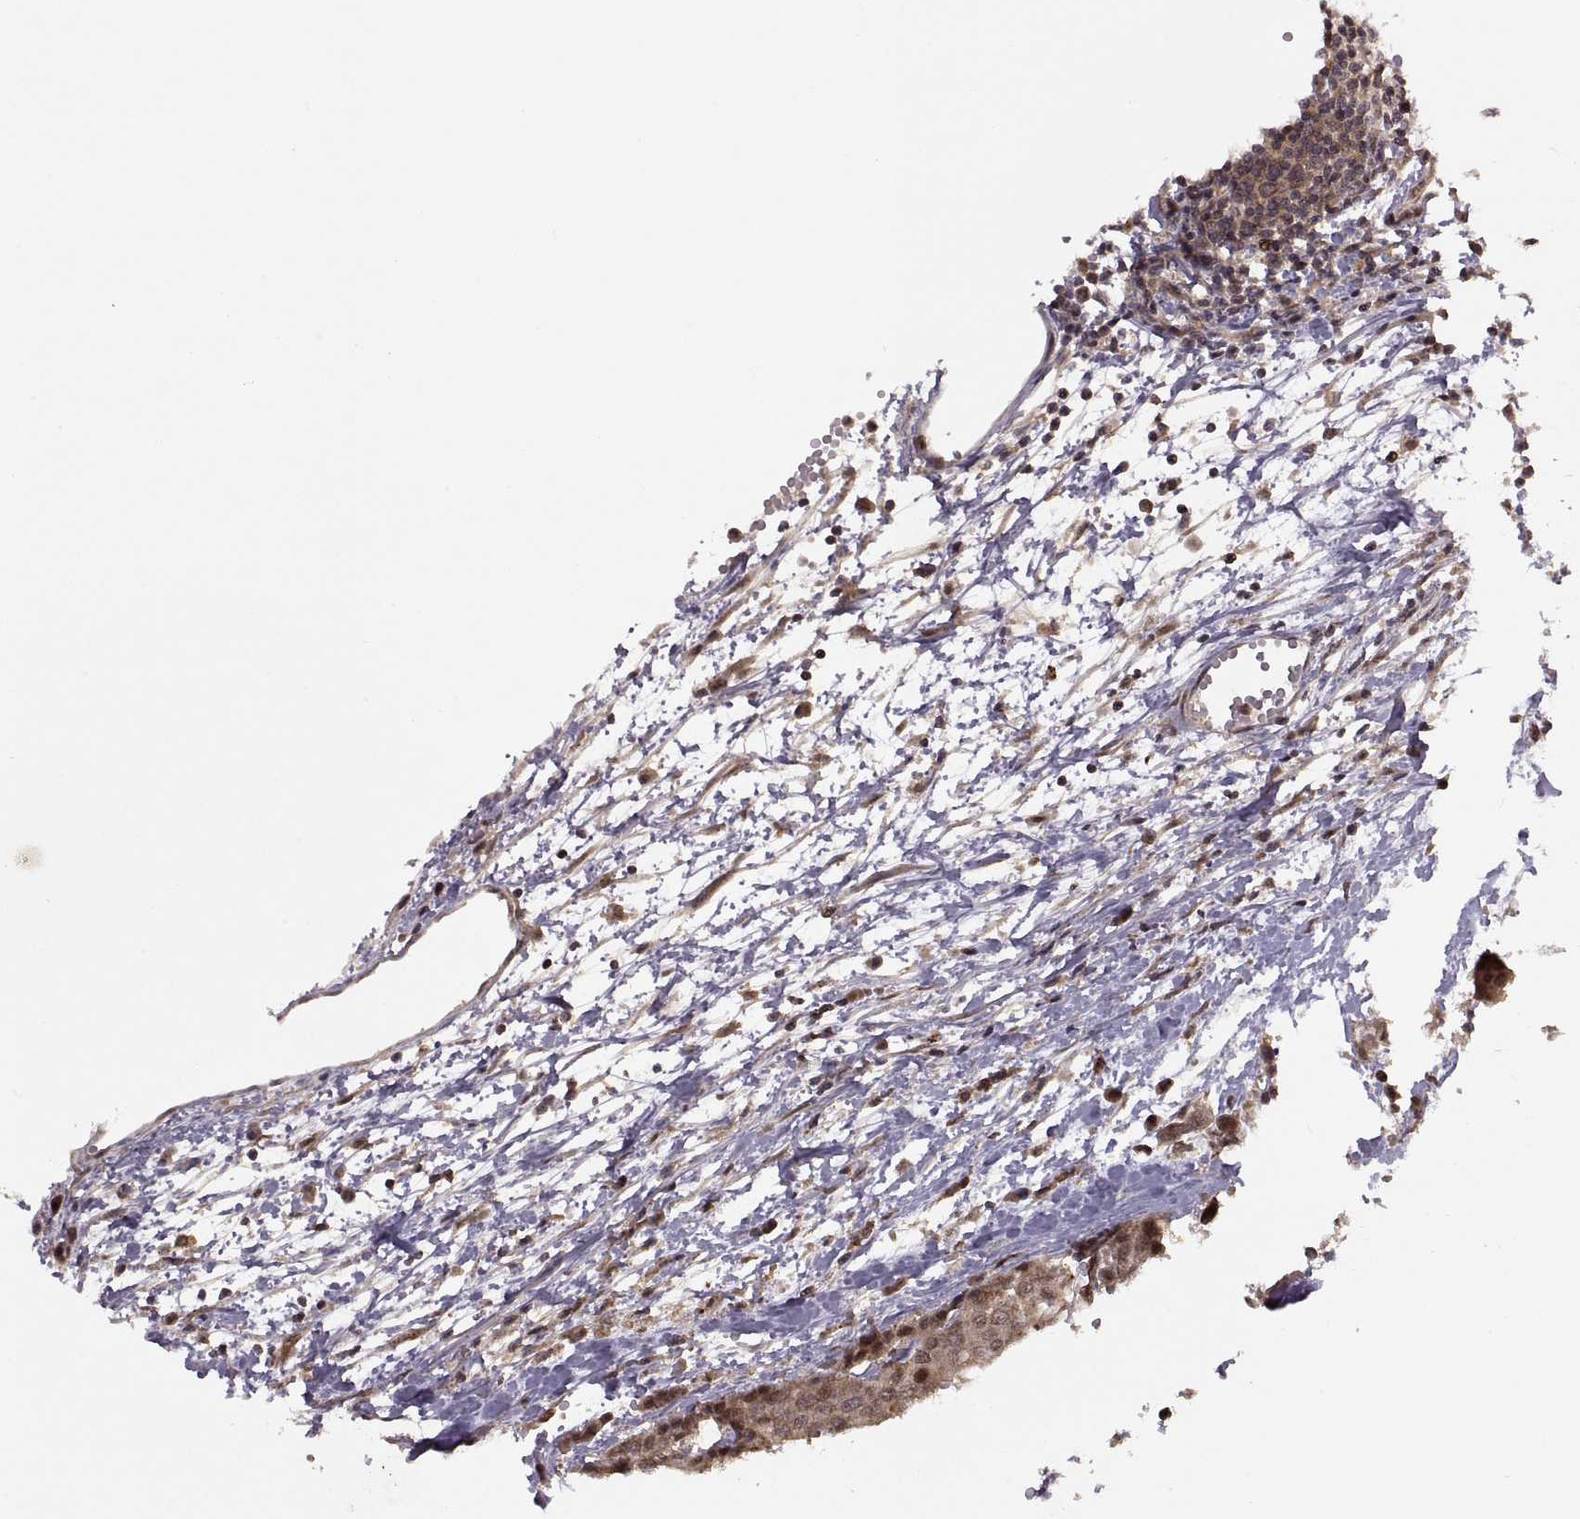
{"staining": {"intensity": "weak", "quantity": ">75%", "location": "cytoplasmic/membranous"}, "tissue": "carcinoid", "cell_type": "Tumor cells", "image_type": "cancer", "snomed": [{"axis": "morphology", "description": "Carcinoid, malignant, NOS"}, {"axis": "topography", "description": "Colon"}], "caption": "Approximately >75% of tumor cells in human carcinoid show weak cytoplasmic/membranous protein expression as visualized by brown immunohistochemical staining.", "gene": "PTOV1", "patient": {"sex": "male", "age": 81}}